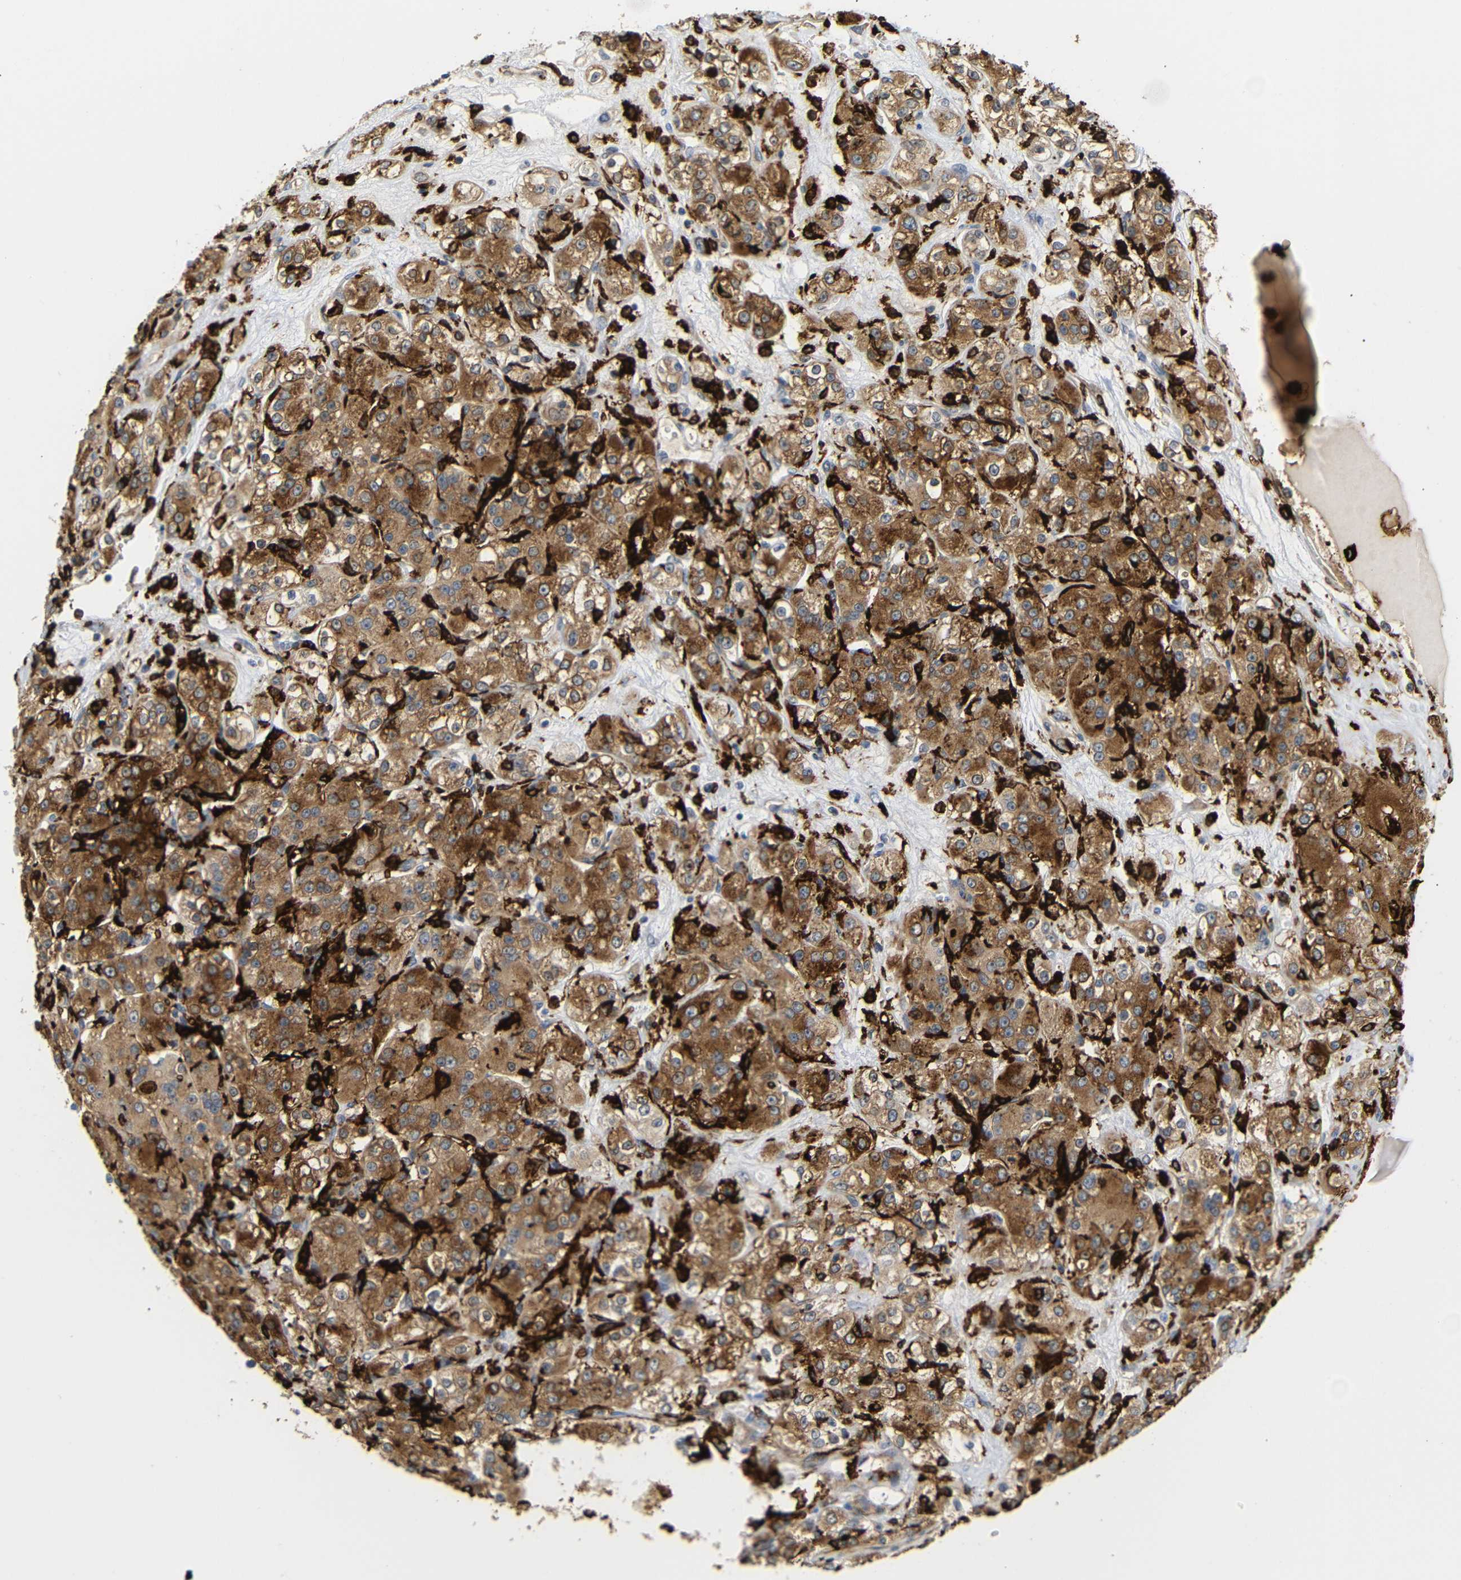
{"staining": {"intensity": "moderate", "quantity": ">75%", "location": "cytoplasmic/membranous"}, "tissue": "renal cancer", "cell_type": "Tumor cells", "image_type": "cancer", "snomed": [{"axis": "morphology", "description": "Normal tissue, NOS"}, {"axis": "morphology", "description": "Adenocarcinoma, NOS"}, {"axis": "topography", "description": "Kidney"}], "caption": "Moderate cytoplasmic/membranous protein expression is seen in approximately >75% of tumor cells in renal adenocarcinoma.", "gene": "HLA-DQB1", "patient": {"sex": "male", "age": 61}}